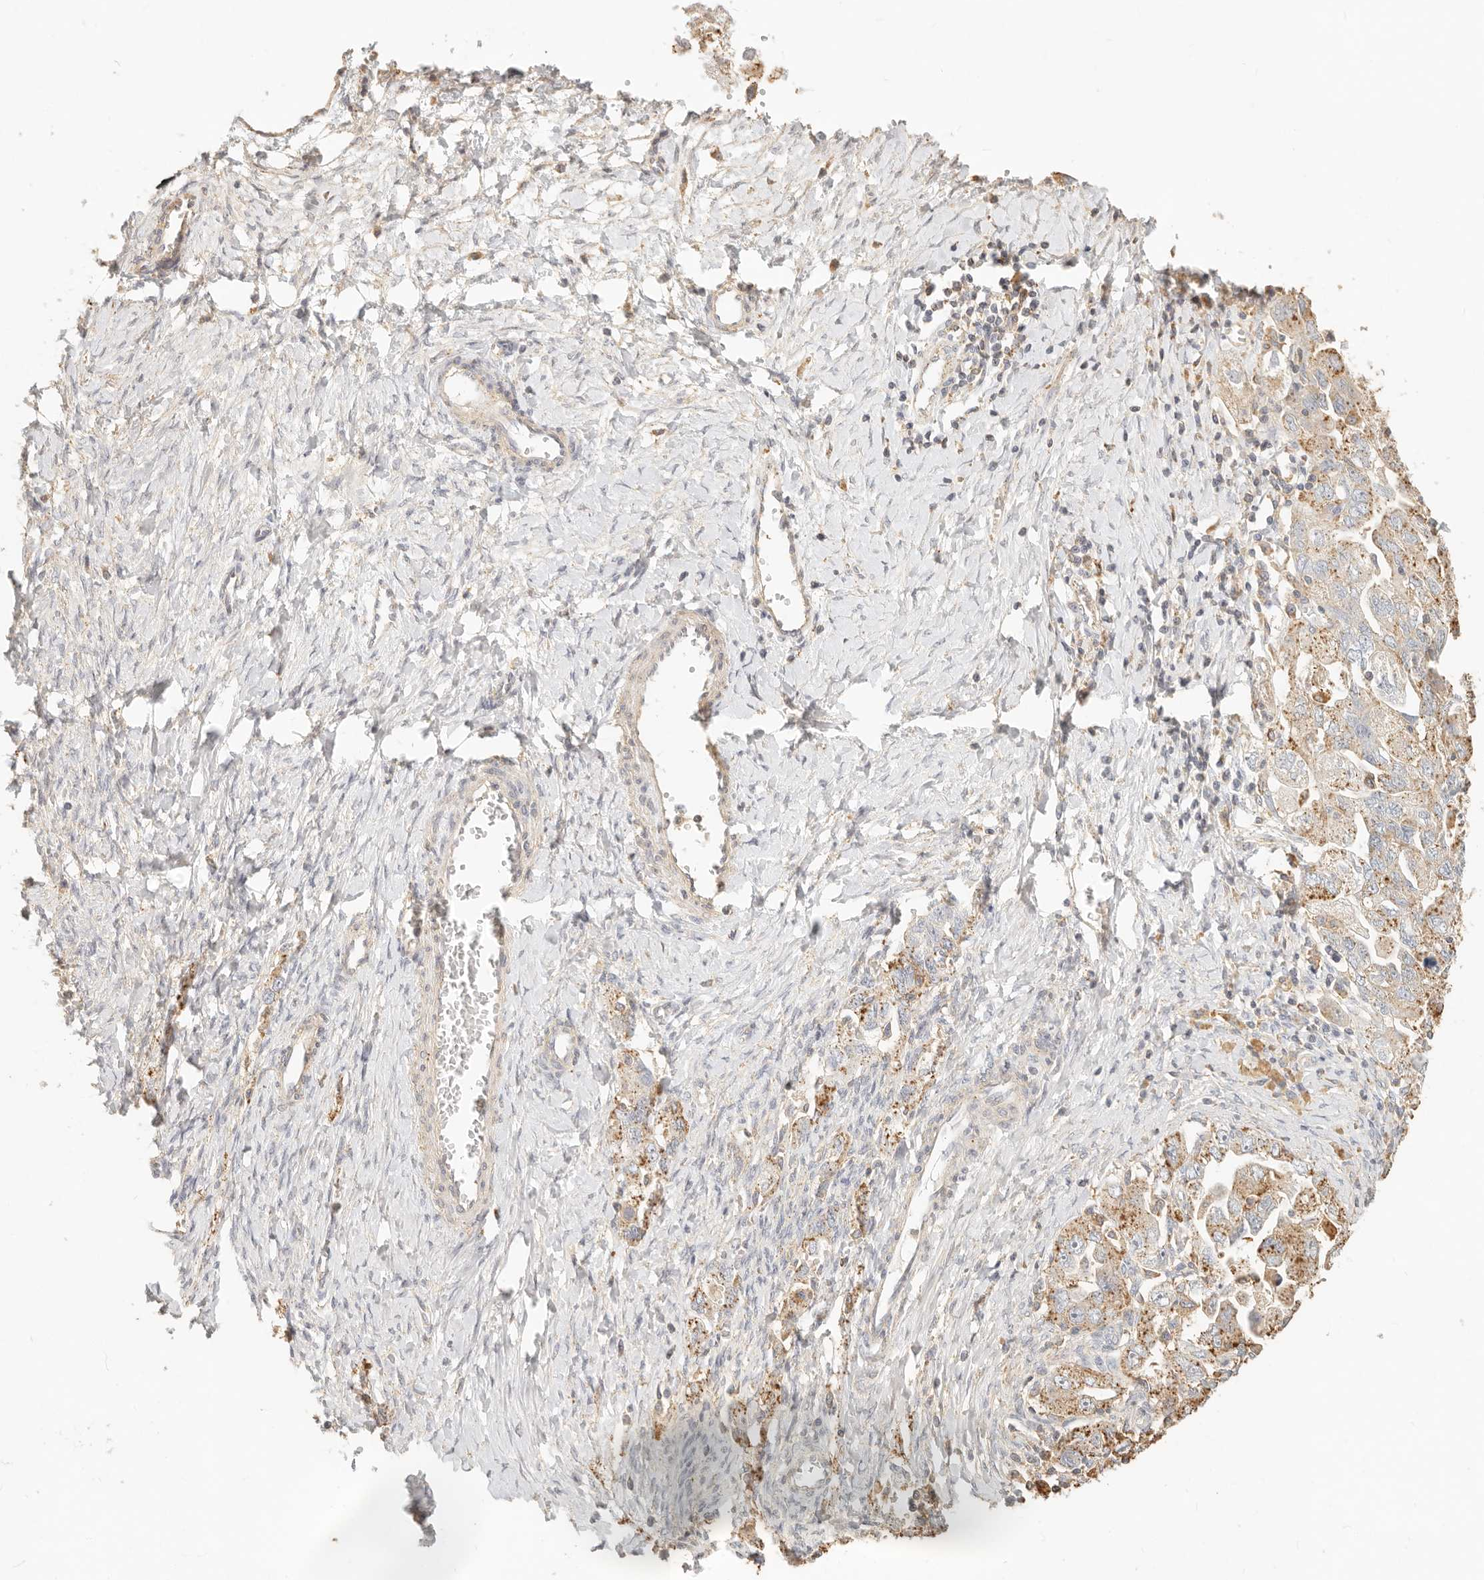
{"staining": {"intensity": "moderate", "quantity": ">75%", "location": "cytoplasmic/membranous"}, "tissue": "ovarian cancer", "cell_type": "Tumor cells", "image_type": "cancer", "snomed": [{"axis": "morphology", "description": "Carcinoma, NOS"}, {"axis": "morphology", "description": "Cystadenocarcinoma, serous, NOS"}, {"axis": "topography", "description": "Ovary"}], "caption": "Immunohistochemical staining of ovarian cancer (serous cystadenocarcinoma) reveals medium levels of moderate cytoplasmic/membranous positivity in about >75% of tumor cells. Immunohistochemistry (ihc) stains the protein in brown and the nuclei are stained blue.", "gene": "CNMD", "patient": {"sex": "female", "age": 69}}